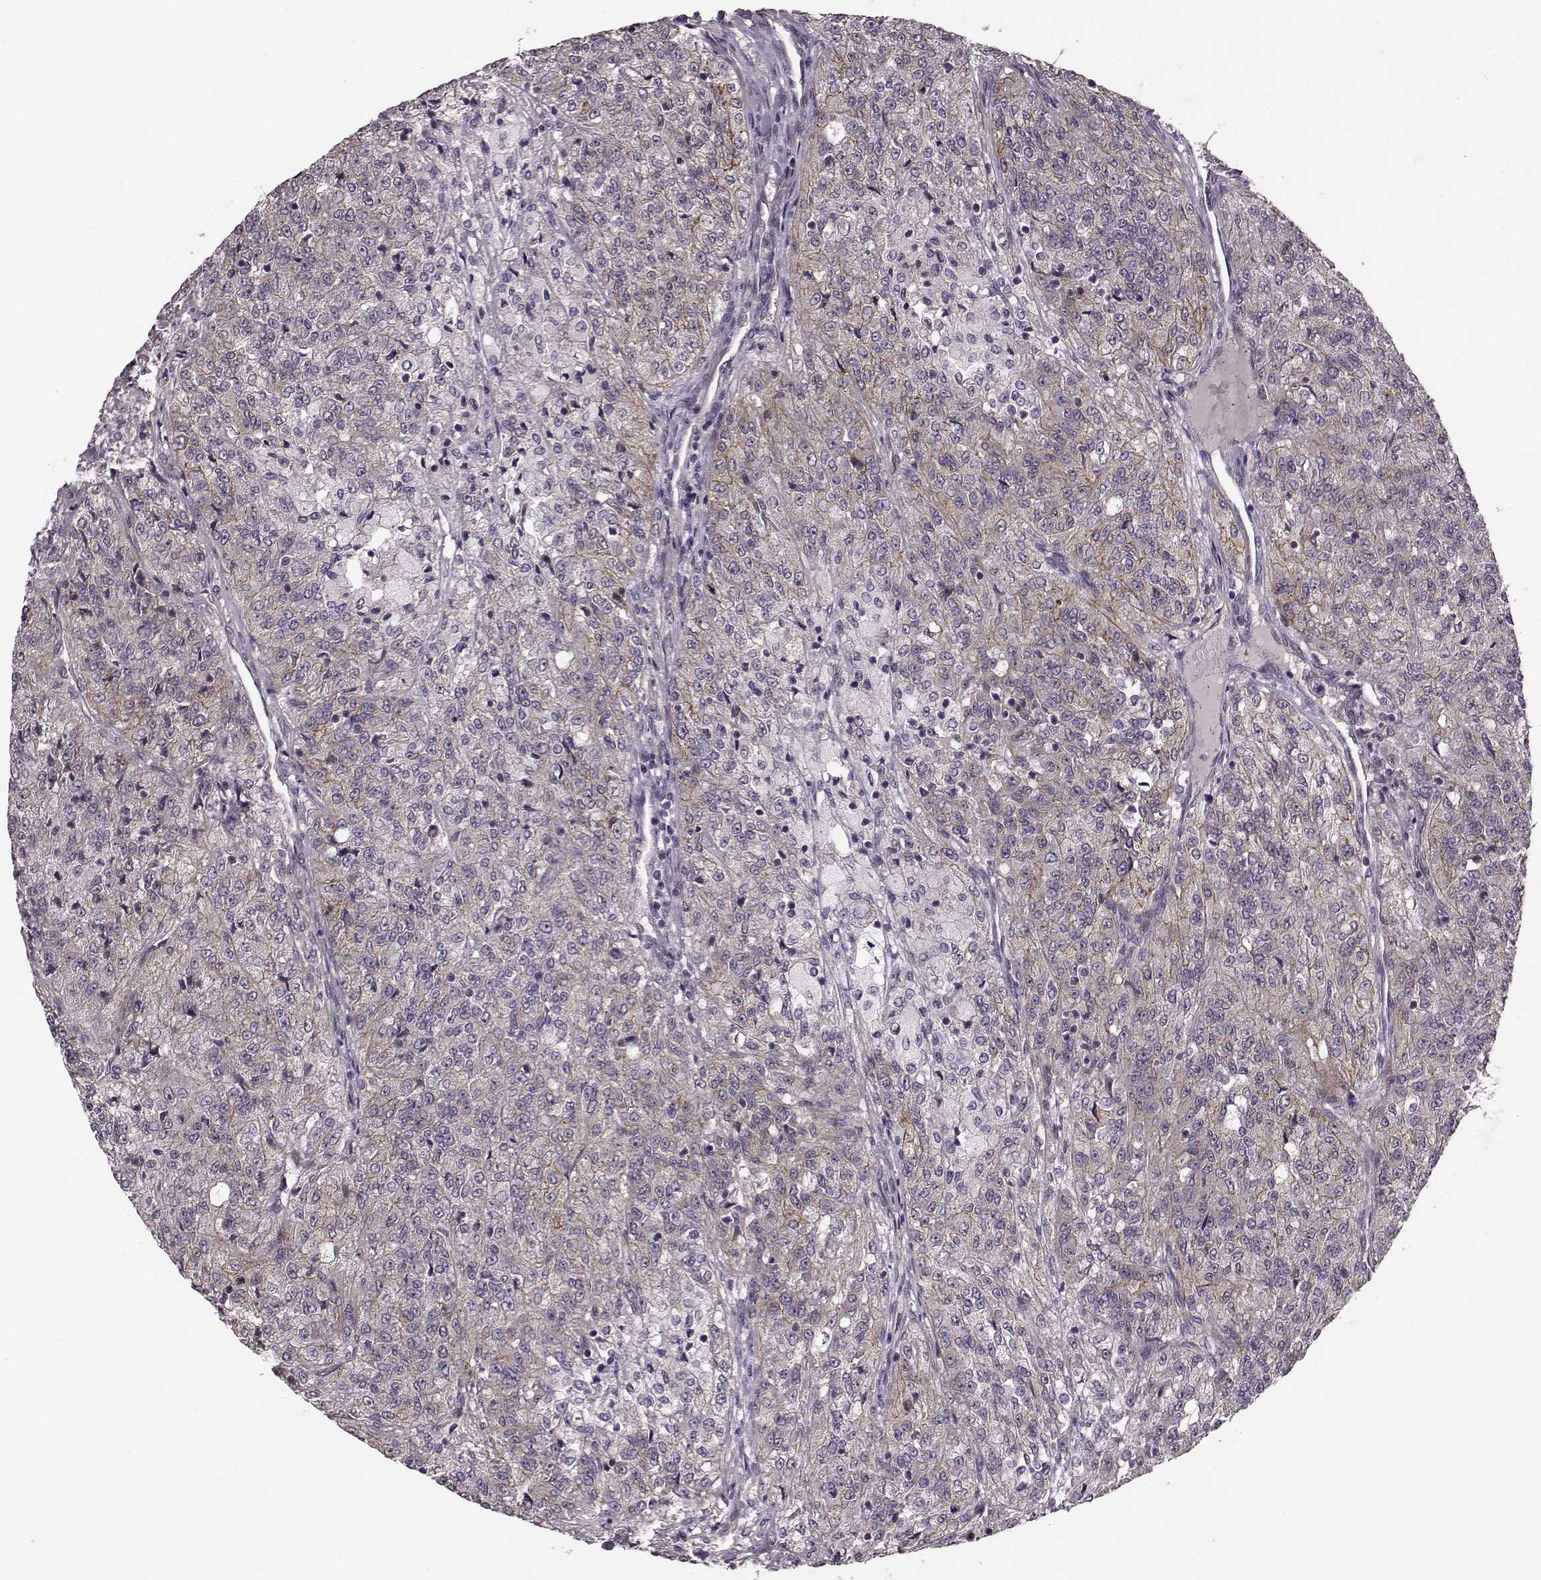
{"staining": {"intensity": "moderate", "quantity": "<25%", "location": "cytoplasmic/membranous"}, "tissue": "renal cancer", "cell_type": "Tumor cells", "image_type": "cancer", "snomed": [{"axis": "morphology", "description": "Adenocarcinoma, NOS"}, {"axis": "topography", "description": "Kidney"}], "caption": "Renal cancer stained with a protein marker shows moderate staining in tumor cells.", "gene": "SYNPO", "patient": {"sex": "female", "age": 63}}